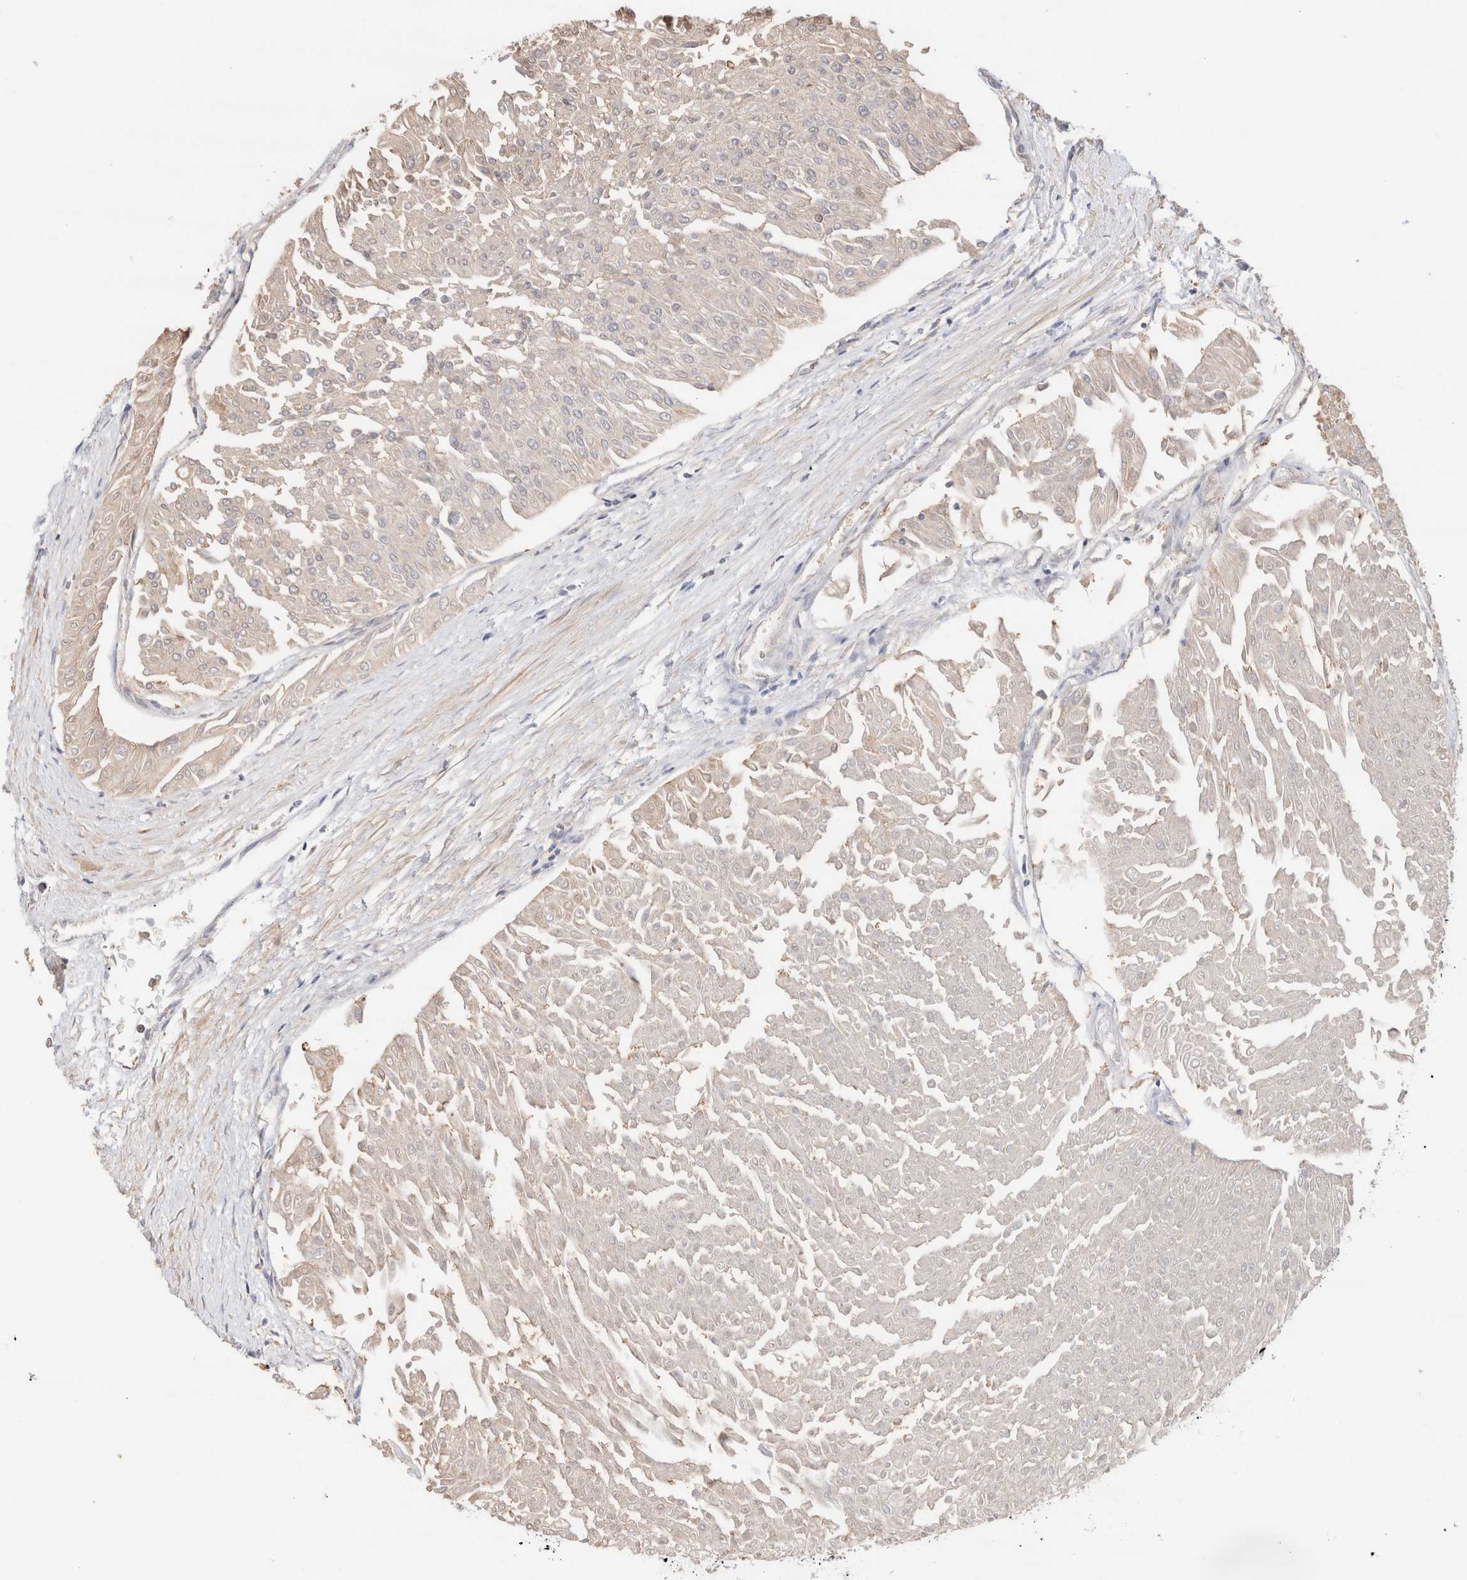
{"staining": {"intensity": "weak", "quantity": "25%-75%", "location": "cytoplasmic/membranous"}, "tissue": "urothelial cancer", "cell_type": "Tumor cells", "image_type": "cancer", "snomed": [{"axis": "morphology", "description": "Urothelial carcinoma, Low grade"}, {"axis": "topography", "description": "Urinary bladder"}], "caption": "Weak cytoplasmic/membranous protein expression is identified in approximately 25%-75% of tumor cells in urothelial carcinoma (low-grade). Immunohistochemistry (ihc) stains the protein of interest in brown and the nuclei are stained blue.", "gene": "C17orf97", "patient": {"sex": "male", "age": 67}}